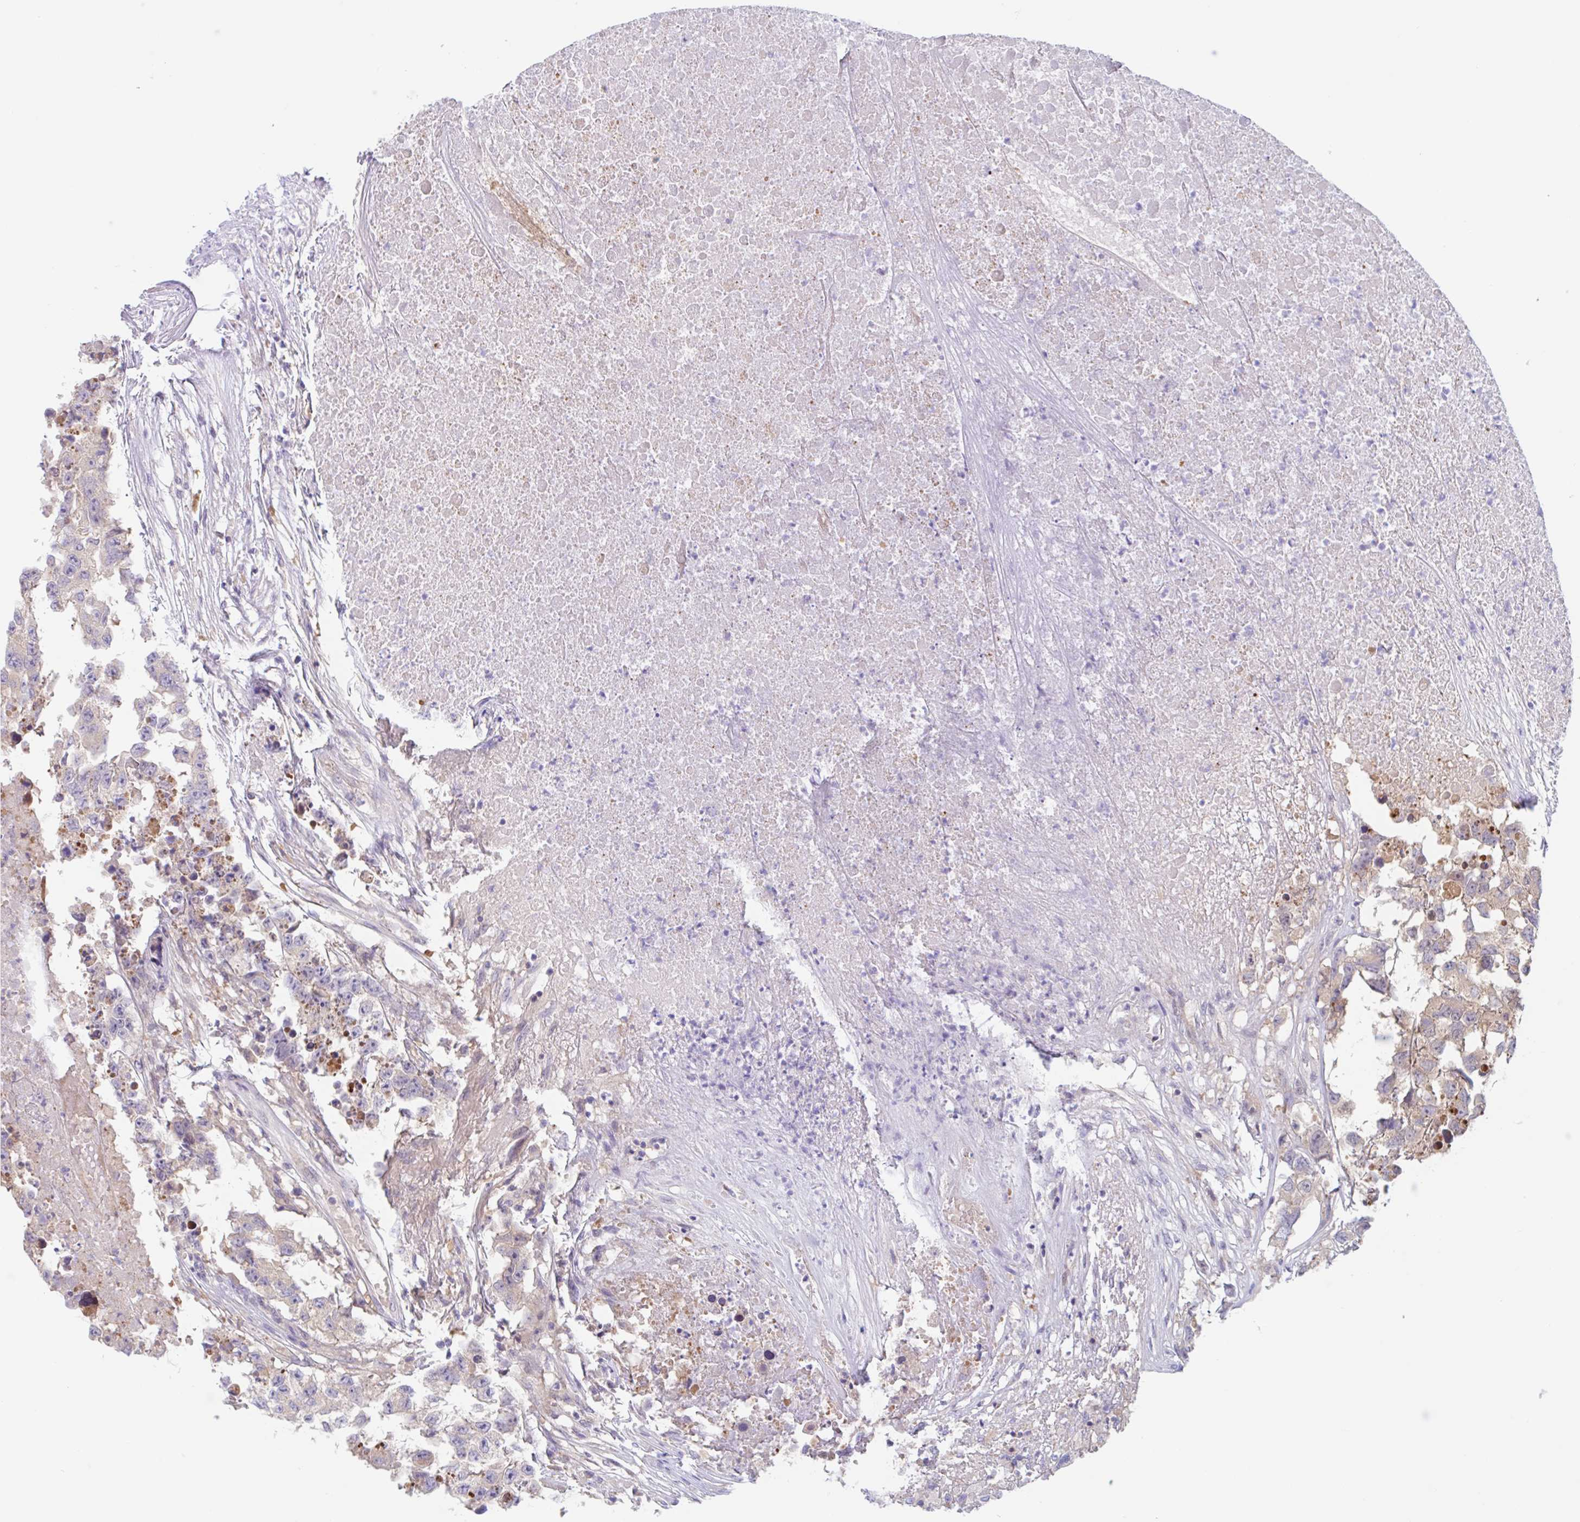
{"staining": {"intensity": "negative", "quantity": "none", "location": "none"}, "tissue": "testis cancer", "cell_type": "Tumor cells", "image_type": "cancer", "snomed": [{"axis": "morphology", "description": "Carcinoma, Embryonal, NOS"}, {"axis": "topography", "description": "Testis"}], "caption": "An immunohistochemistry (IHC) image of testis cancer (embryonal carcinoma) is shown. There is no staining in tumor cells of testis cancer (embryonal carcinoma).", "gene": "TMEM86A", "patient": {"sex": "male", "age": 83}}